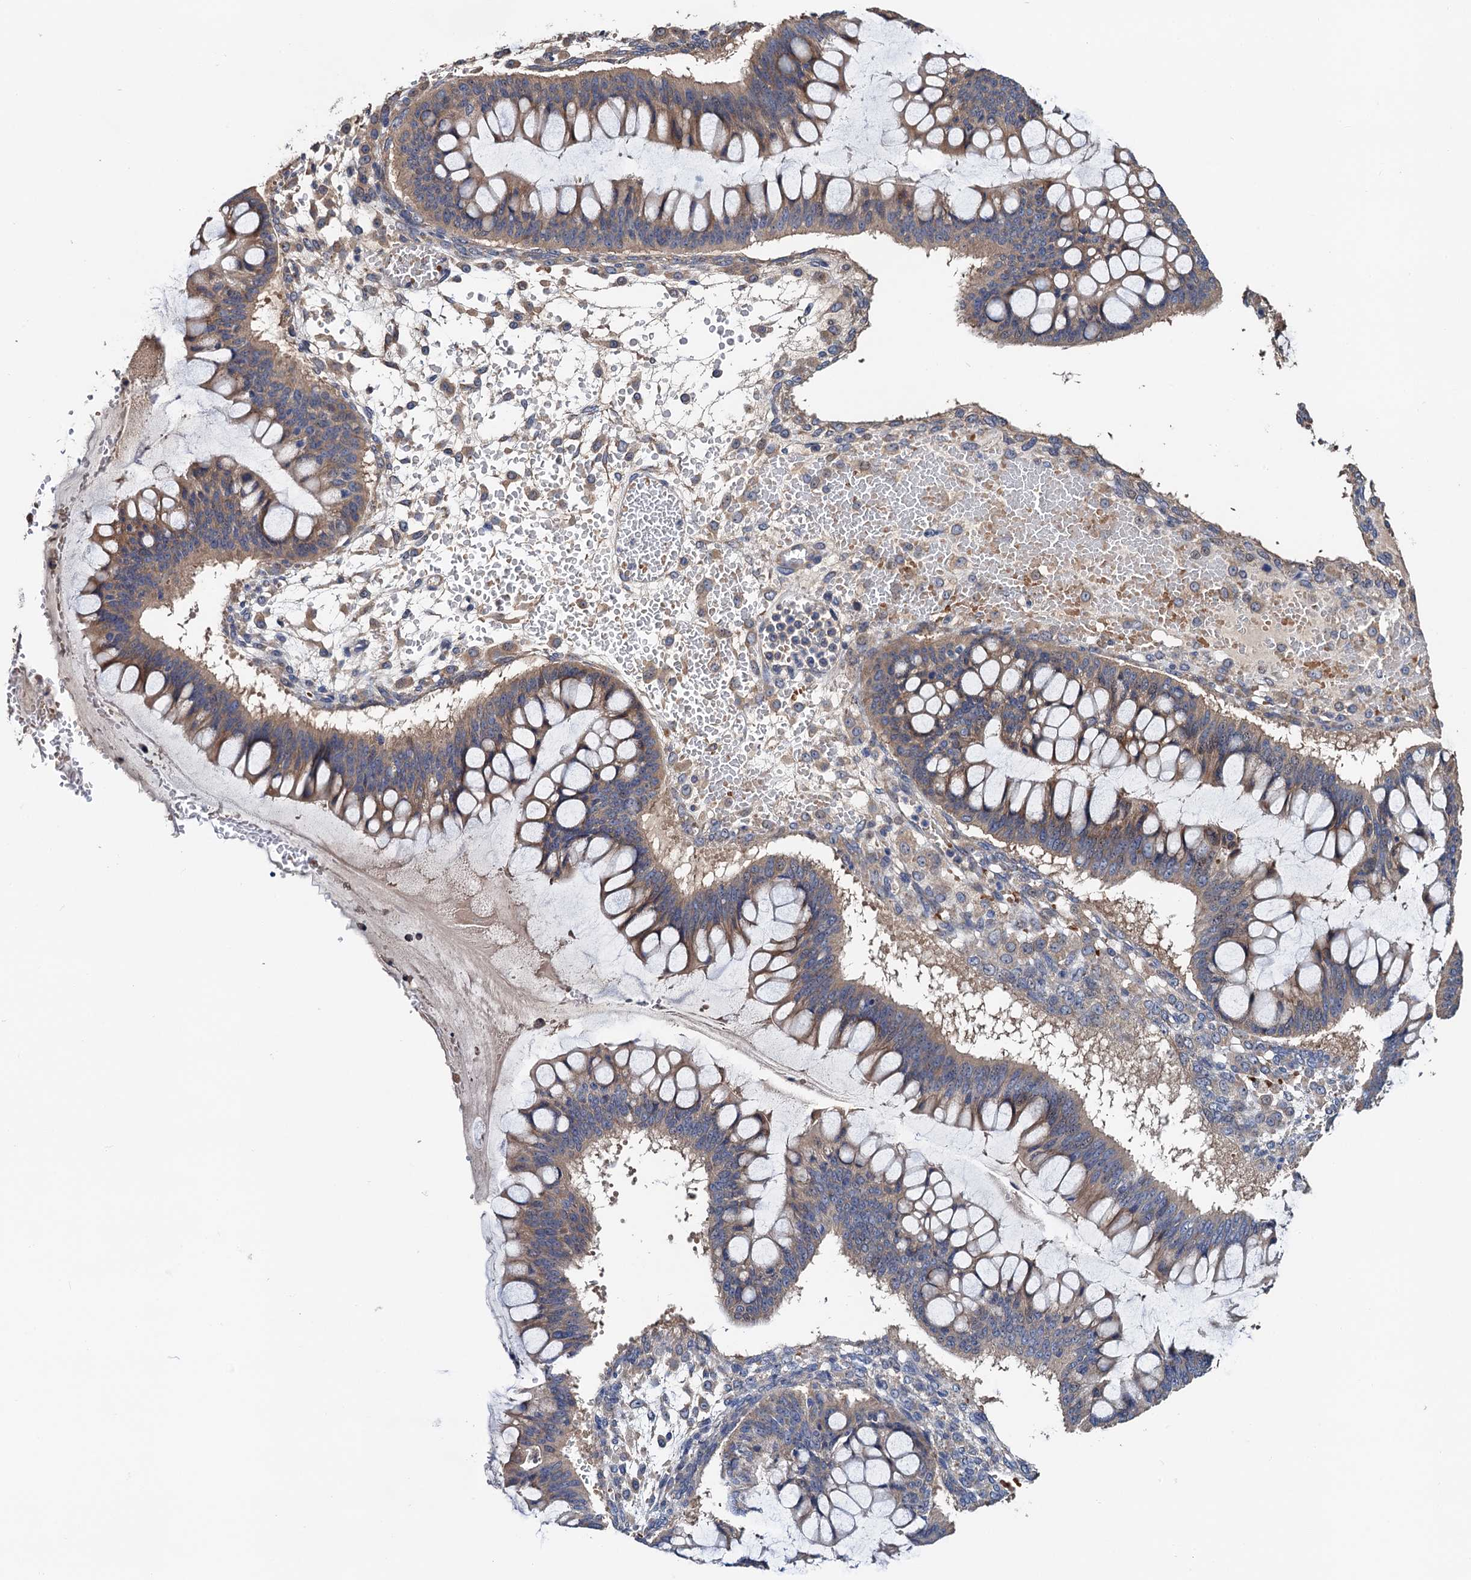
{"staining": {"intensity": "weak", "quantity": "<25%", "location": "cytoplasmic/membranous"}, "tissue": "ovarian cancer", "cell_type": "Tumor cells", "image_type": "cancer", "snomed": [{"axis": "morphology", "description": "Cystadenocarcinoma, mucinous, NOS"}, {"axis": "topography", "description": "Ovary"}], "caption": "There is no significant expression in tumor cells of mucinous cystadenocarcinoma (ovarian). (DAB immunohistochemistry (IHC) visualized using brightfield microscopy, high magnification).", "gene": "TRMT112", "patient": {"sex": "female", "age": 73}}